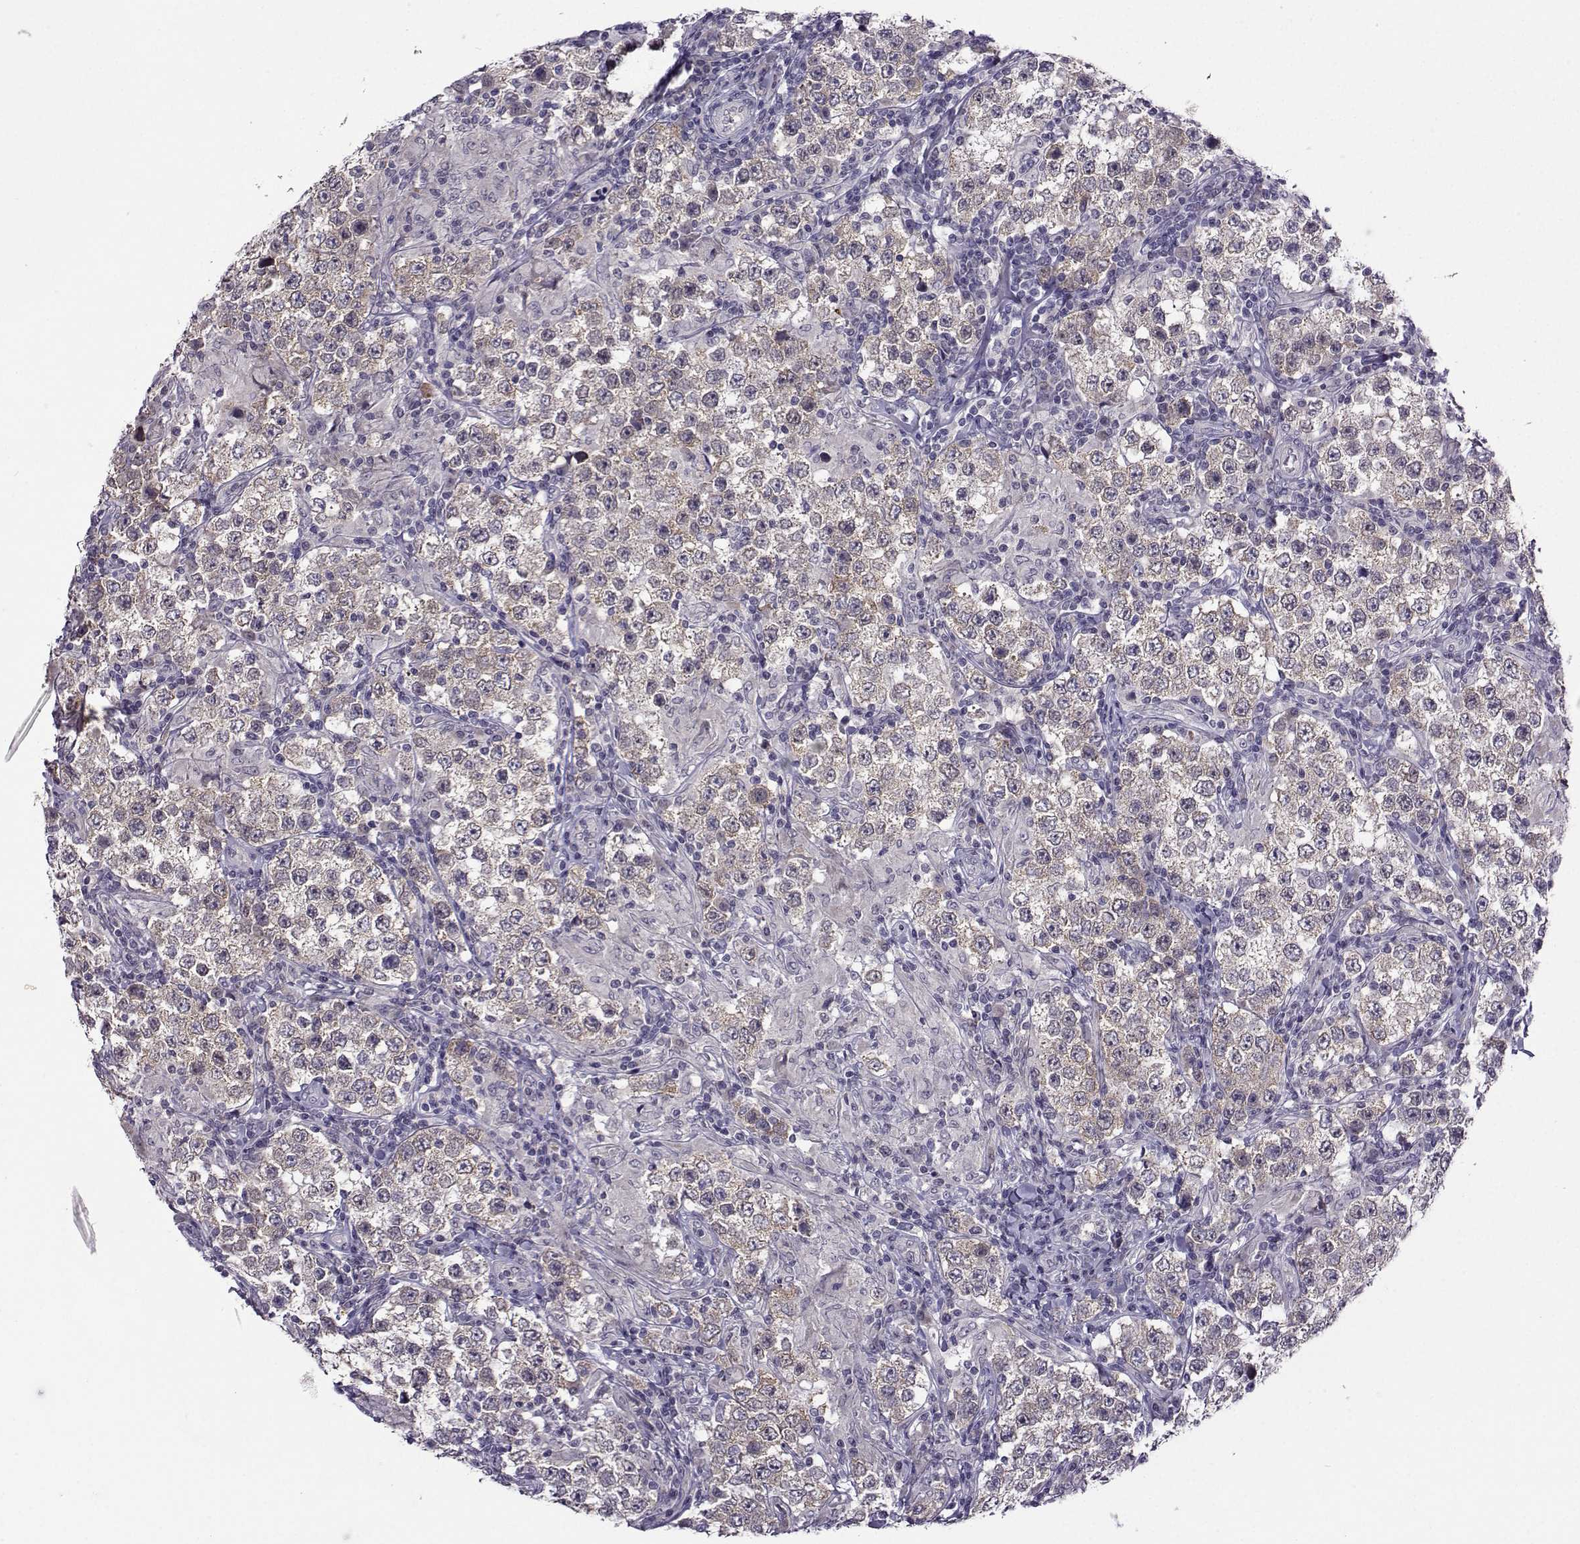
{"staining": {"intensity": "moderate", "quantity": "25%-75%", "location": "cytoplasmic/membranous"}, "tissue": "testis cancer", "cell_type": "Tumor cells", "image_type": "cancer", "snomed": [{"axis": "morphology", "description": "Seminoma, NOS"}, {"axis": "morphology", "description": "Carcinoma, Embryonal, NOS"}, {"axis": "topography", "description": "Testis"}], "caption": "Protein staining of embryonal carcinoma (testis) tissue displays moderate cytoplasmic/membranous positivity in approximately 25%-75% of tumor cells. (brown staining indicates protein expression, while blue staining denotes nuclei).", "gene": "DDX20", "patient": {"sex": "male", "age": 41}}